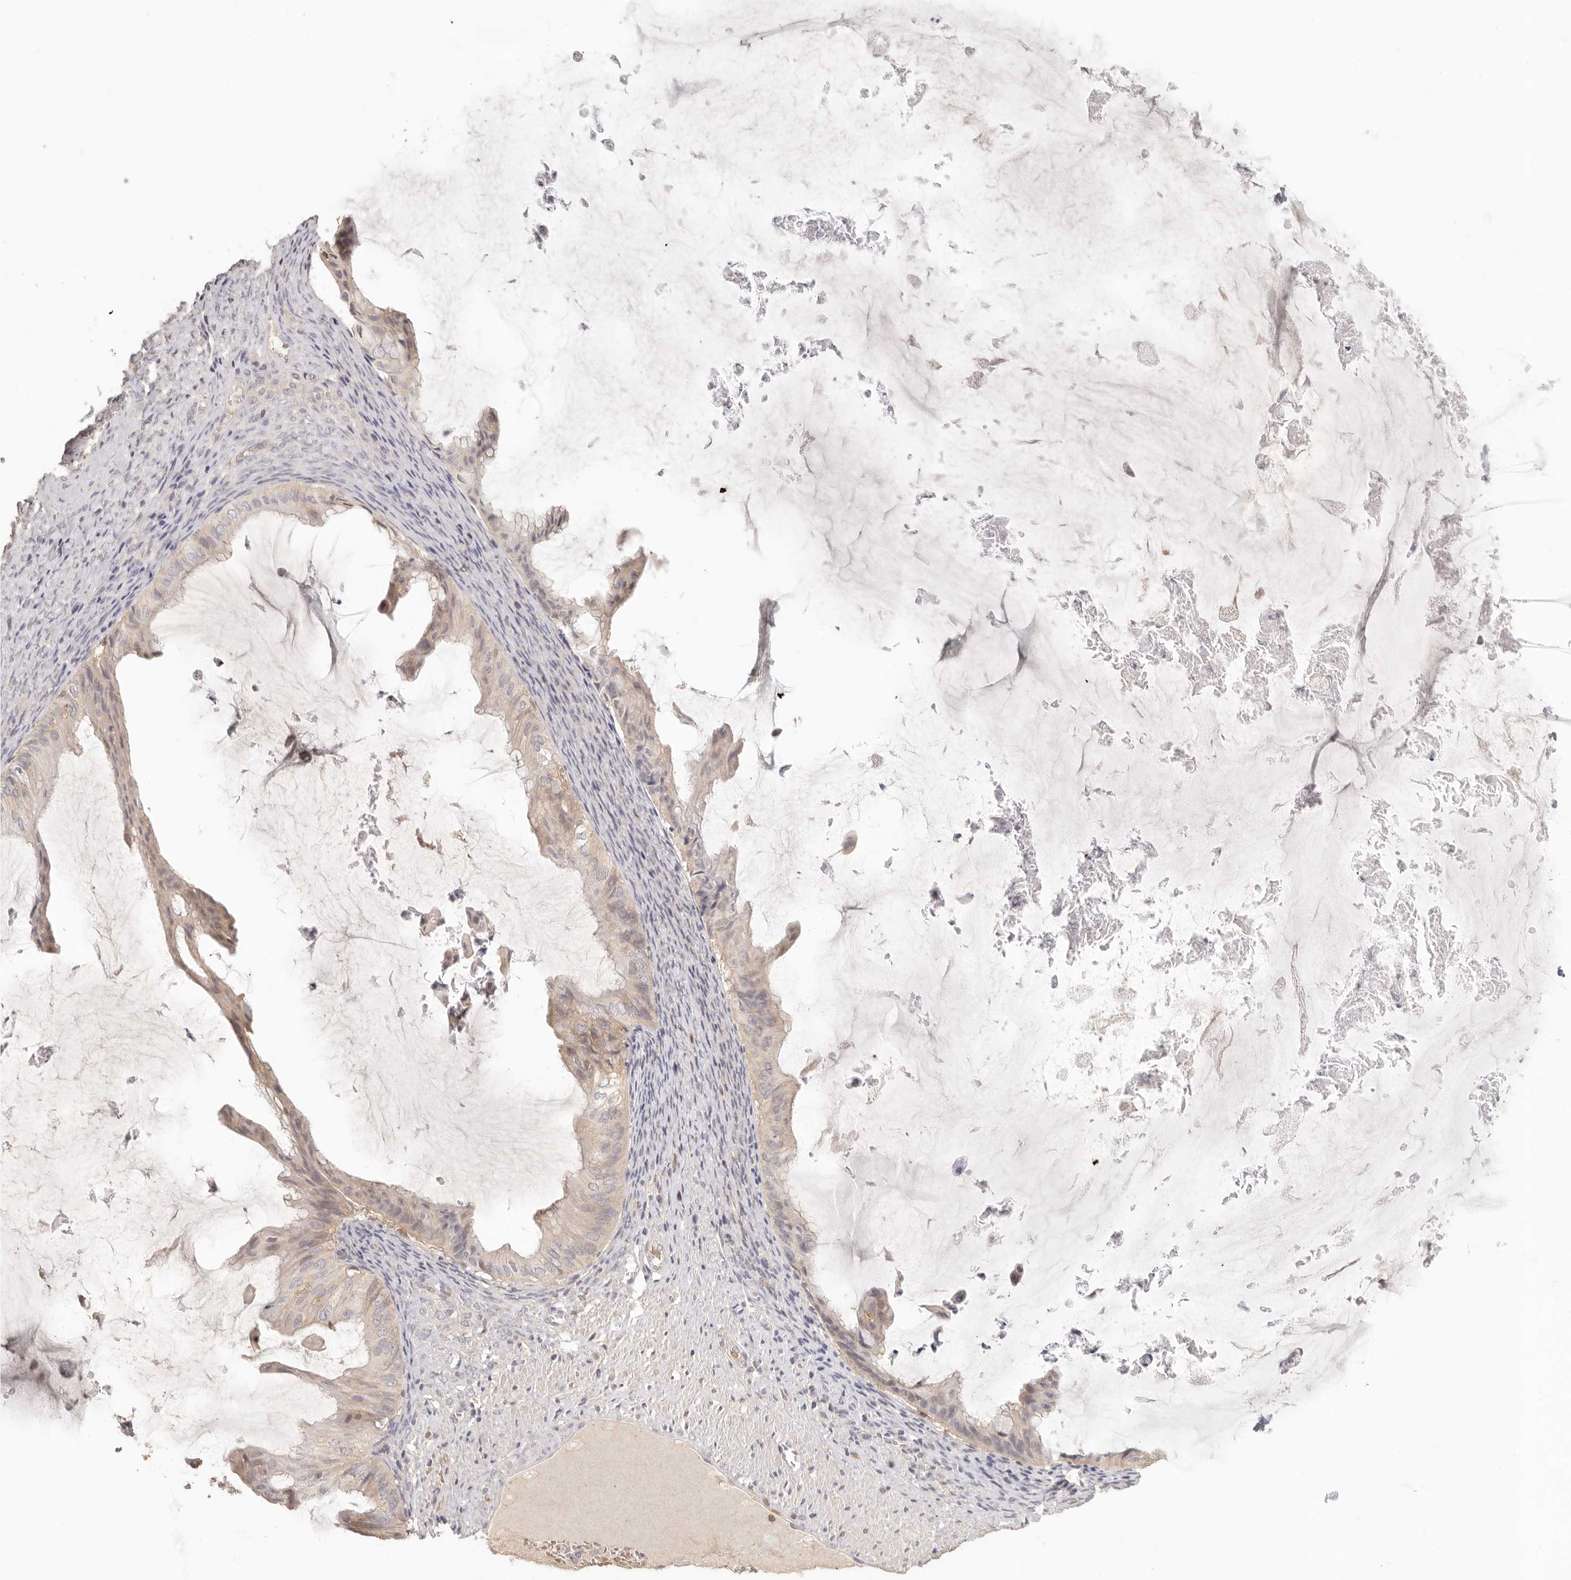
{"staining": {"intensity": "weak", "quantity": ">75%", "location": "cytoplasmic/membranous"}, "tissue": "ovarian cancer", "cell_type": "Tumor cells", "image_type": "cancer", "snomed": [{"axis": "morphology", "description": "Cystadenocarcinoma, mucinous, NOS"}, {"axis": "topography", "description": "Ovary"}], "caption": "Tumor cells reveal low levels of weak cytoplasmic/membranous expression in about >75% of cells in mucinous cystadenocarcinoma (ovarian).", "gene": "CSK", "patient": {"sex": "female", "age": 61}}